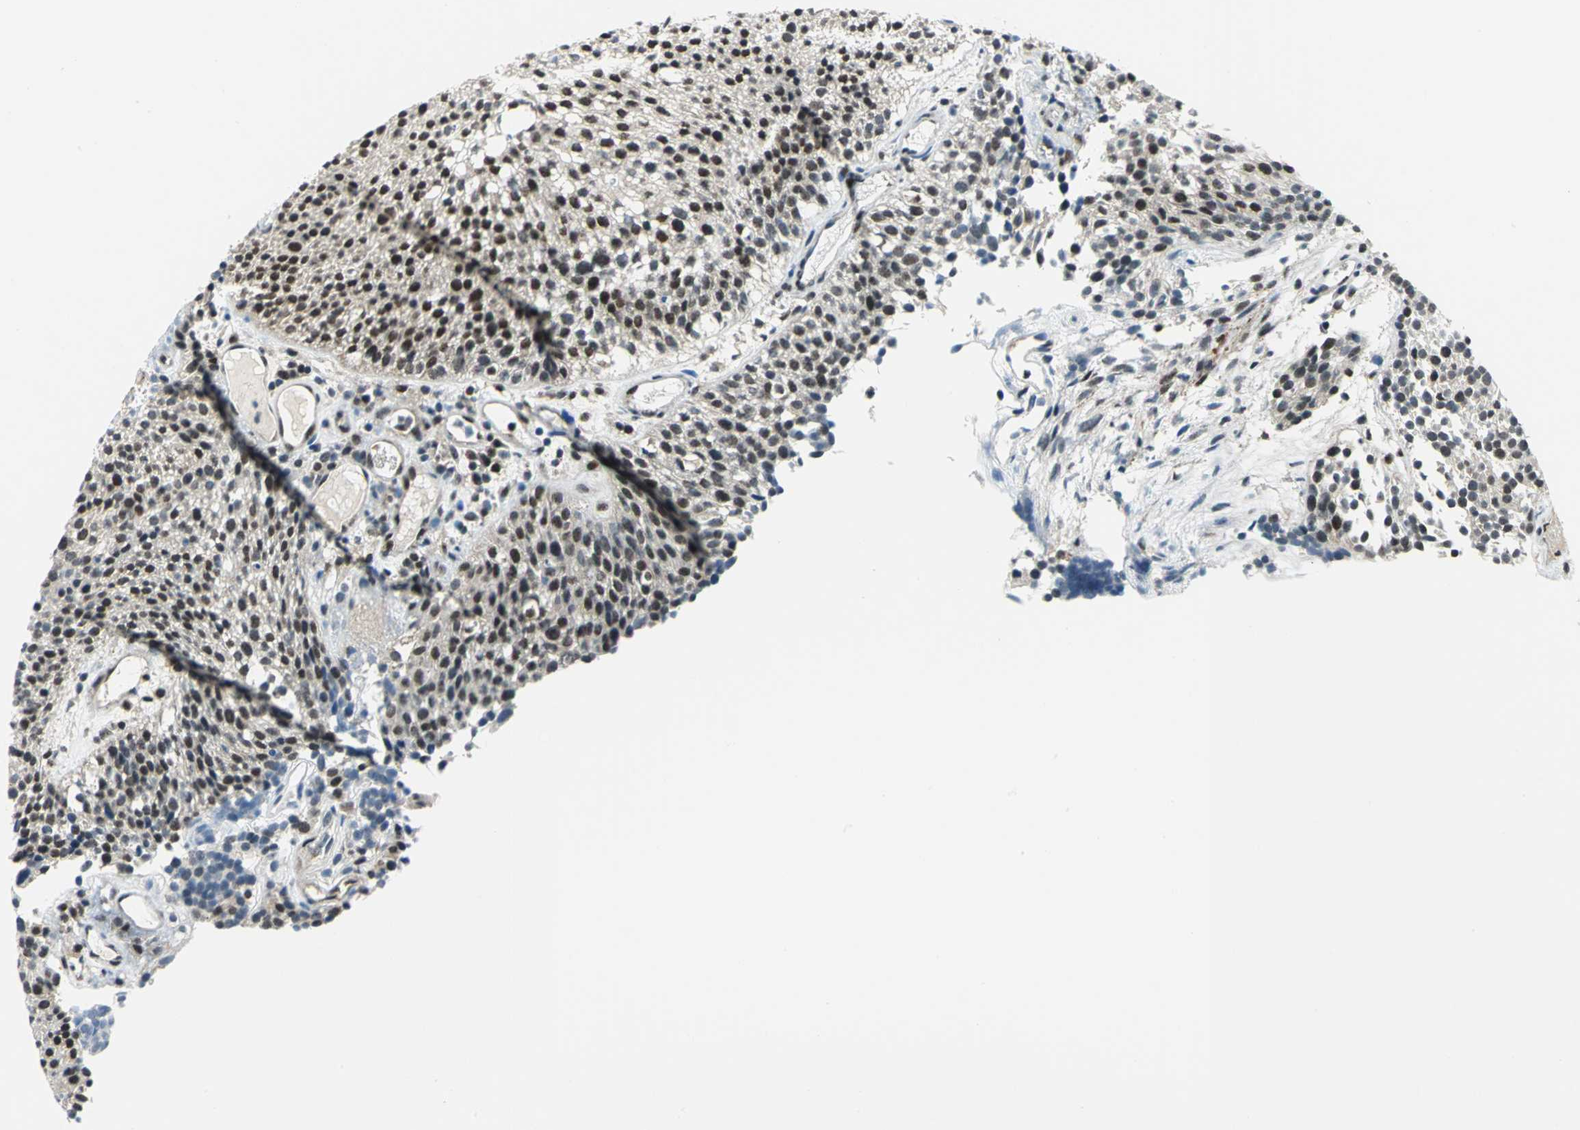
{"staining": {"intensity": "strong", "quantity": "25%-75%", "location": "nuclear"}, "tissue": "urothelial cancer", "cell_type": "Tumor cells", "image_type": "cancer", "snomed": [{"axis": "morphology", "description": "Urothelial carcinoma, Low grade"}, {"axis": "topography", "description": "Urinary bladder"}], "caption": "Immunohistochemistry histopathology image of neoplastic tissue: urothelial carcinoma (low-grade) stained using IHC exhibits high levels of strong protein expression localized specifically in the nuclear of tumor cells, appearing as a nuclear brown color.", "gene": "PIN1", "patient": {"sex": "male", "age": 85}}